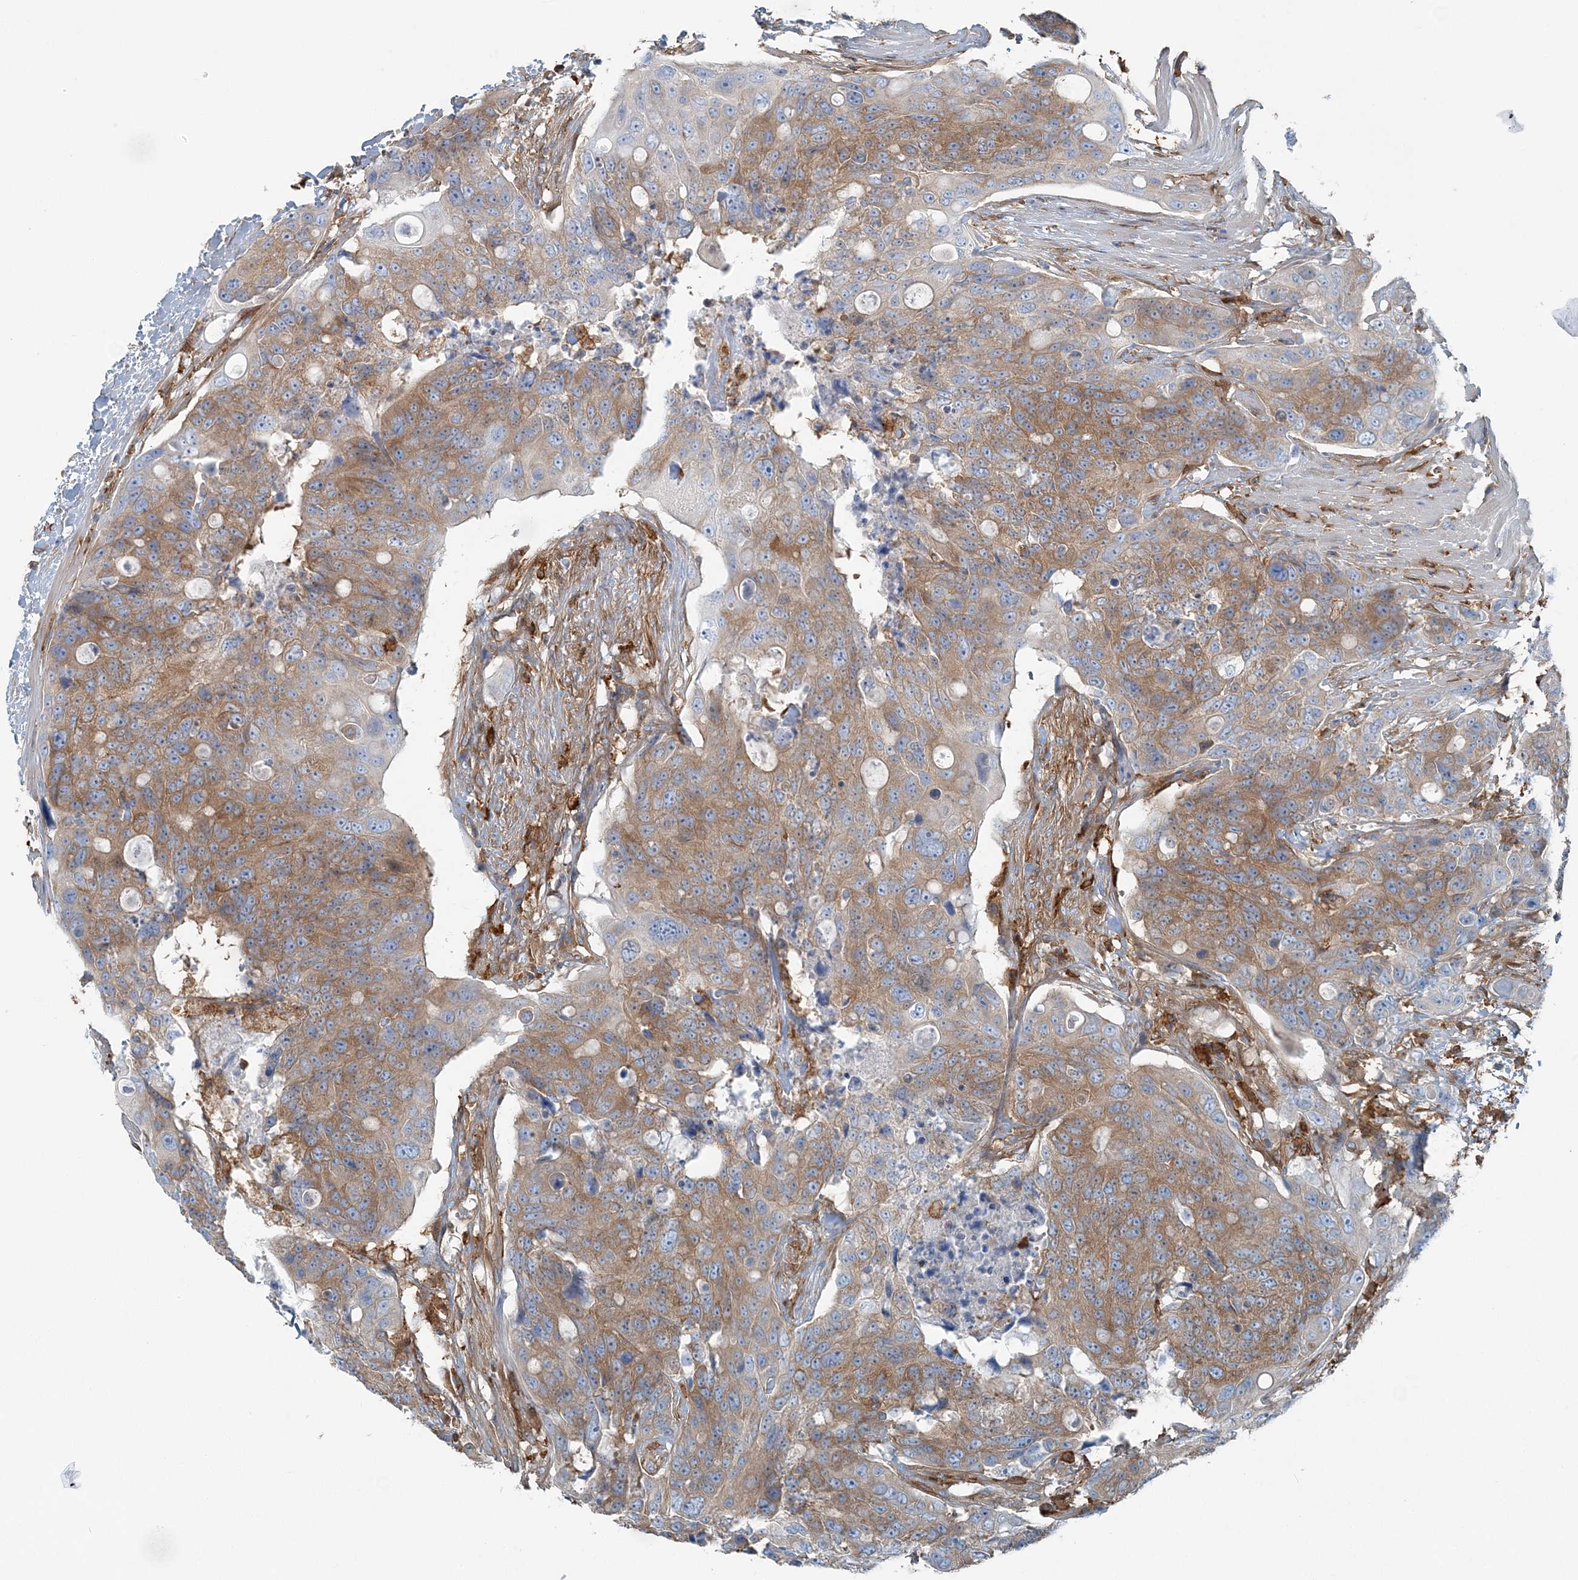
{"staining": {"intensity": "moderate", "quantity": ">75%", "location": "cytoplasmic/membranous"}, "tissue": "colorectal cancer", "cell_type": "Tumor cells", "image_type": "cancer", "snomed": [{"axis": "morphology", "description": "Adenocarcinoma, NOS"}, {"axis": "topography", "description": "Colon"}], "caption": "Immunohistochemical staining of human adenocarcinoma (colorectal) reveals medium levels of moderate cytoplasmic/membranous protein positivity in approximately >75% of tumor cells. The staining is performed using DAB (3,3'-diaminobenzidine) brown chromogen to label protein expression. The nuclei are counter-stained blue using hematoxylin.", "gene": "SNX2", "patient": {"sex": "female", "age": 57}}